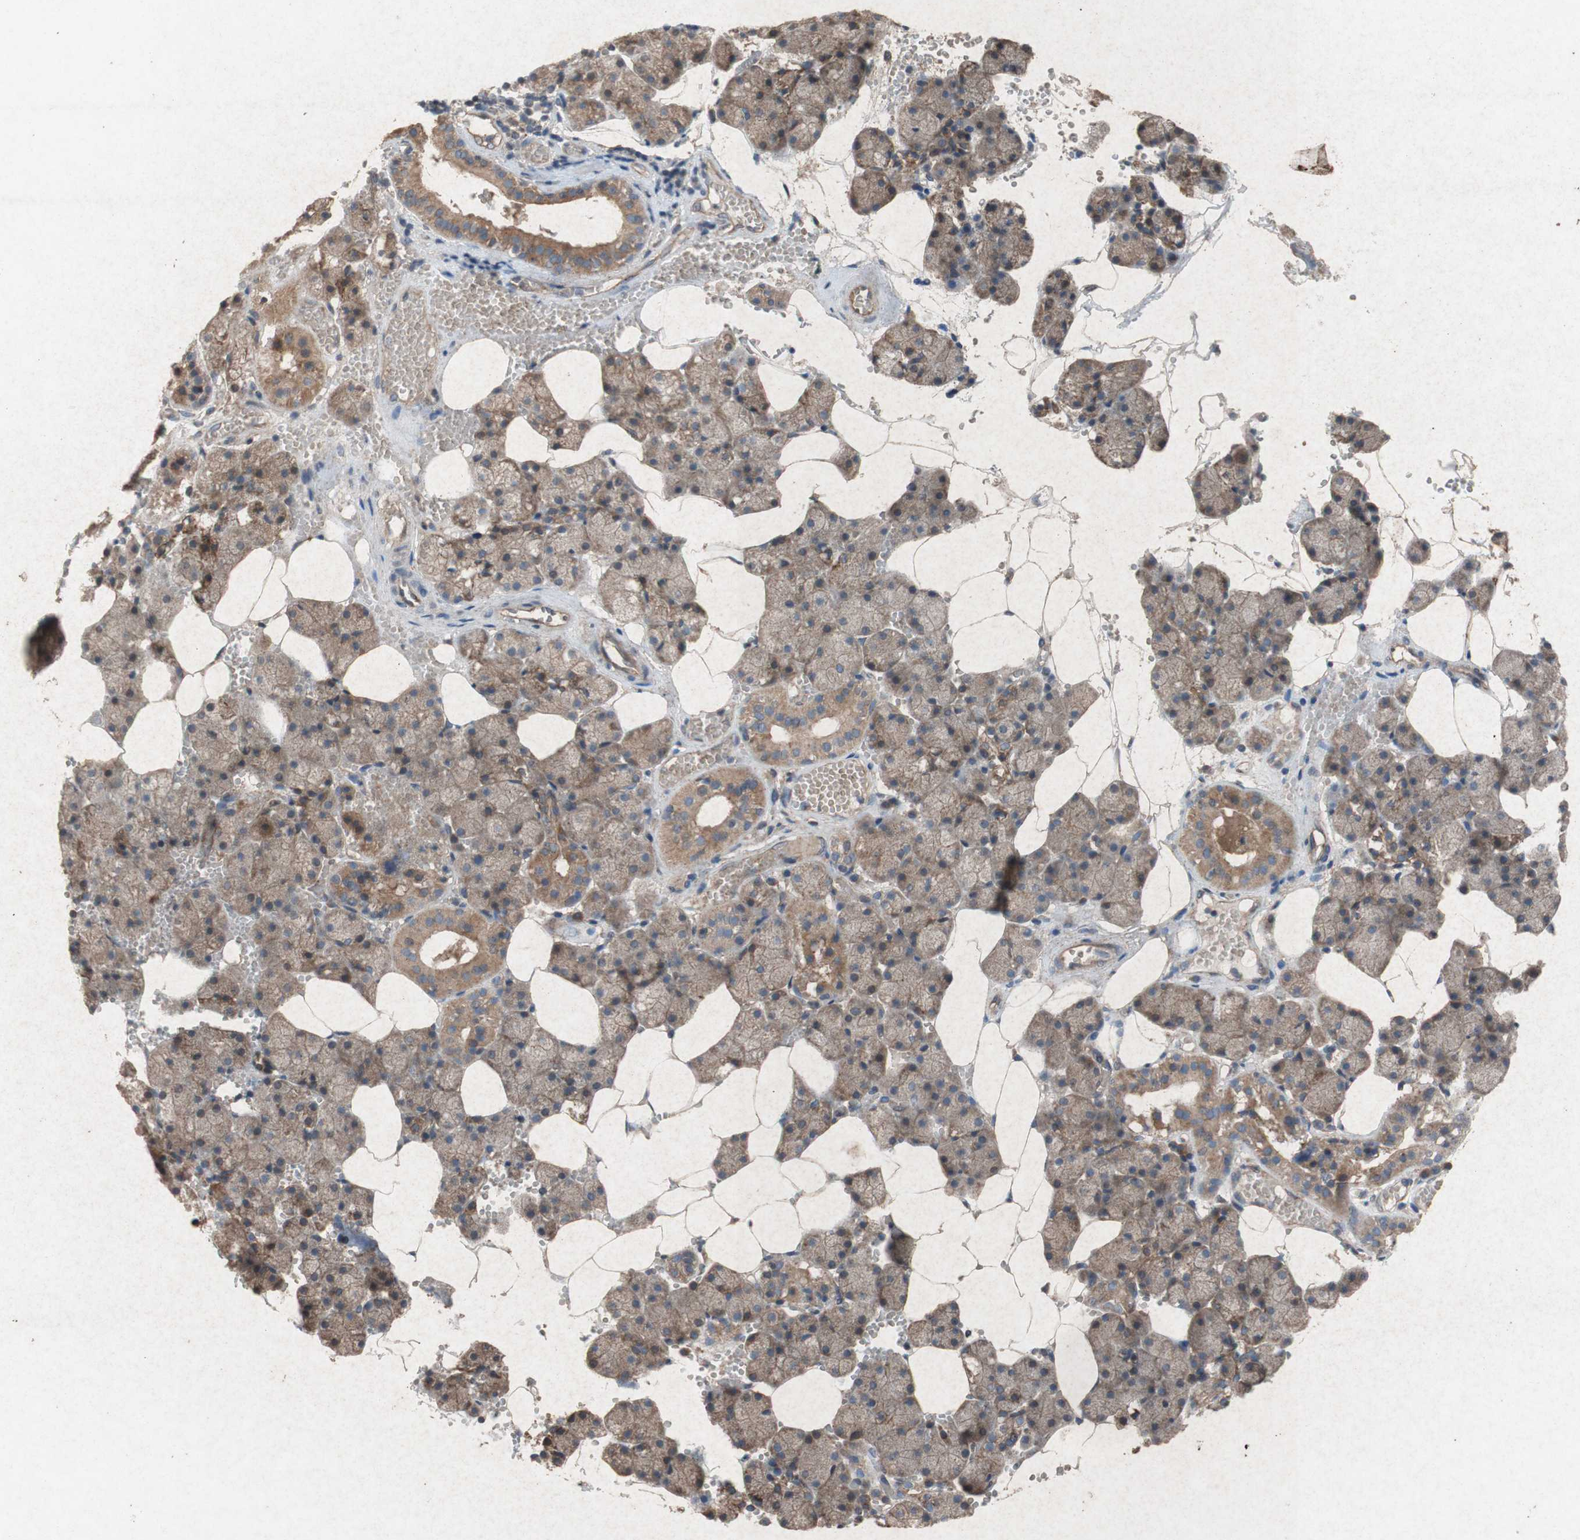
{"staining": {"intensity": "moderate", "quantity": ">75%", "location": "cytoplasmic/membranous"}, "tissue": "salivary gland", "cell_type": "Glandular cells", "image_type": "normal", "snomed": [{"axis": "morphology", "description": "Normal tissue, NOS"}, {"axis": "topography", "description": "Salivary gland"}], "caption": "Immunohistochemistry photomicrograph of normal salivary gland: human salivary gland stained using IHC reveals medium levels of moderate protein expression localized specifically in the cytoplasmic/membranous of glandular cells, appearing as a cytoplasmic/membranous brown color.", "gene": "TST", "patient": {"sex": "male", "age": 62}}